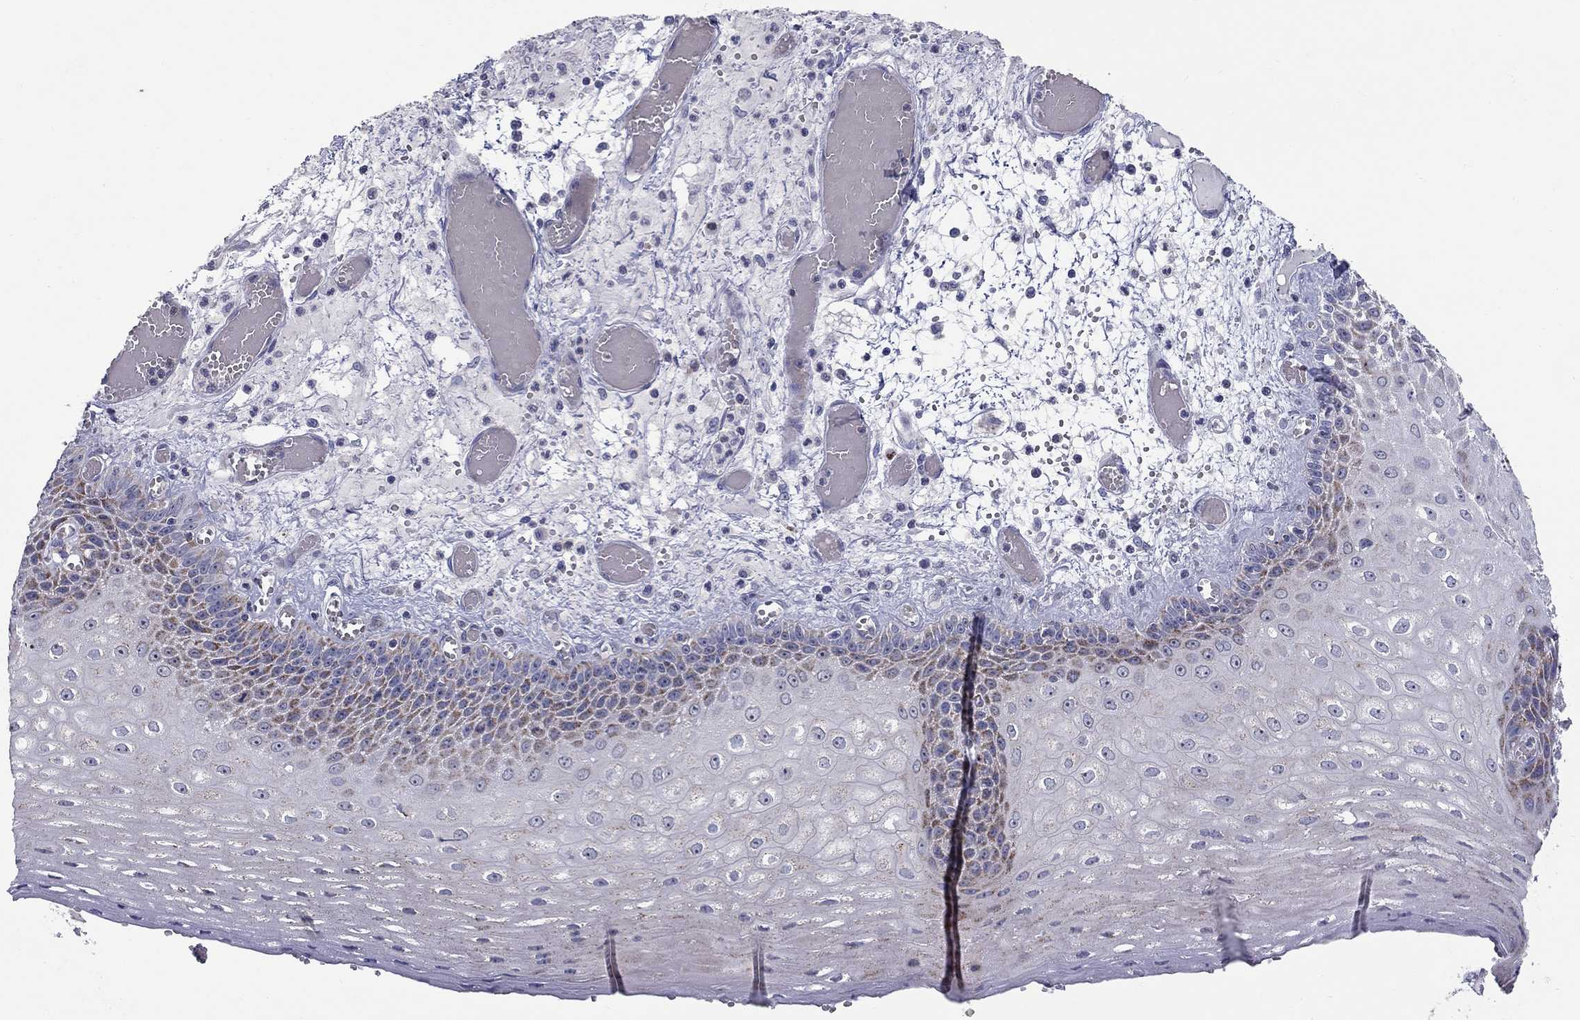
{"staining": {"intensity": "moderate", "quantity": "25%-75%", "location": "cytoplasmic/membranous"}, "tissue": "esophagus", "cell_type": "Squamous epithelial cells", "image_type": "normal", "snomed": [{"axis": "morphology", "description": "Normal tissue, NOS"}, {"axis": "topography", "description": "Esophagus"}], "caption": "Immunohistochemistry (IHC) staining of benign esophagus, which exhibits medium levels of moderate cytoplasmic/membranous positivity in approximately 25%-75% of squamous epithelial cells indicating moderate cytoplasmic/membranous protein expression. The staining was performed using DAB (3,3'-diaminobenzidine) (brown) for protein detection and nuclei were counterstained in hematoxylin (blue).", "gene": "HMX2", "patient": {"sex": "male", "age": 58}}